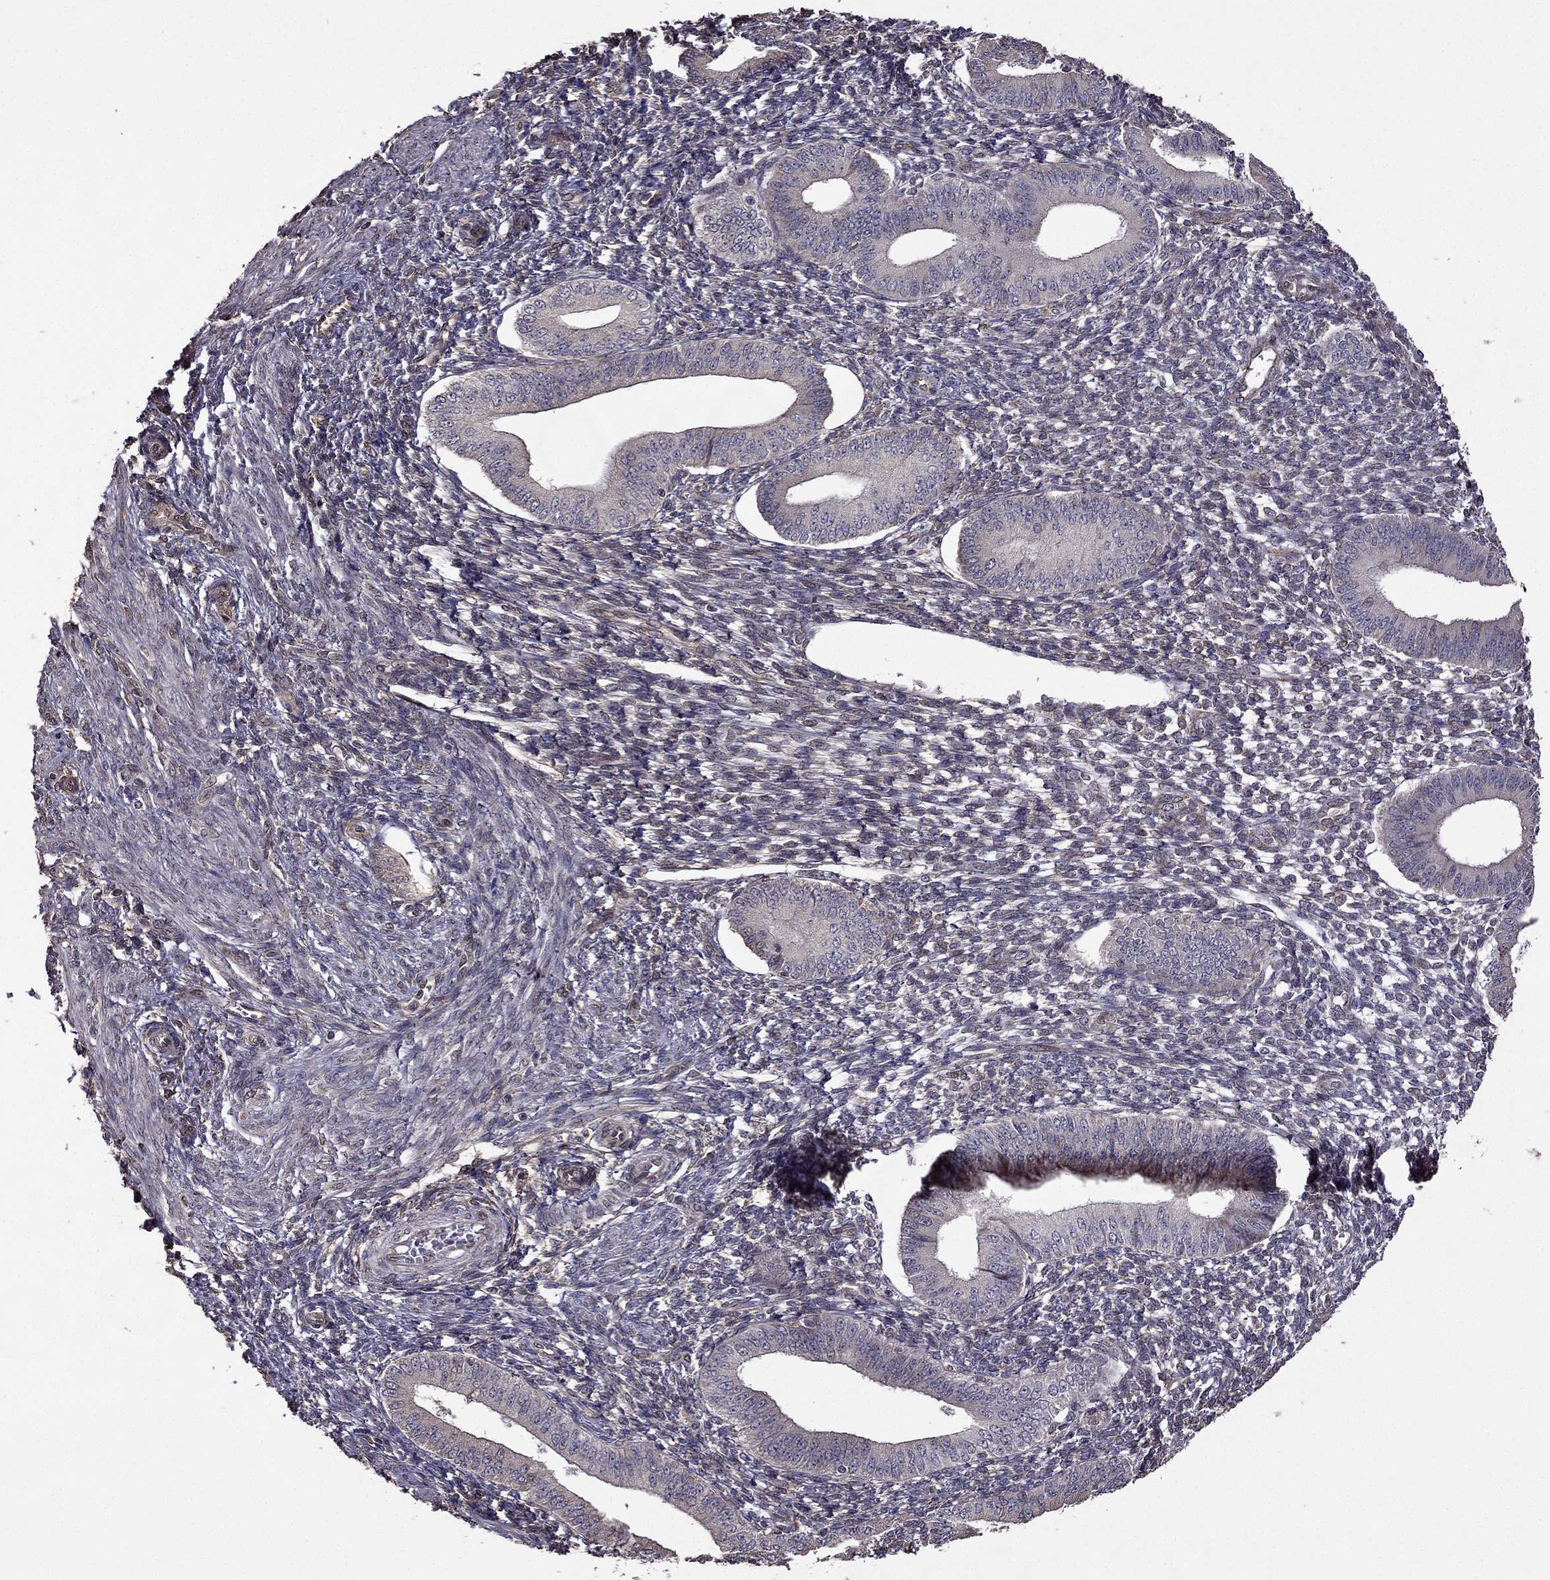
{"staining": {"intensity": "moderate", "quantity": "<25%", "location": "cytoplasmic/membranous"}, "tissue": "endometrium", "cell_type": "Cells in endometrial stroma", "image_type": "normal", "snomed": [{"axis": "morphology", "description": "Normal tissue, NOS"}, {"axis": "topography", "description": "Endometrium"}], "caption": "An IHC micrograph of unremarkable tissue is shown. Protein staining in brown shows moderate cytoplasmic/membranous positivity in endometrium within cells in endometrial stroma. (brown staining indicates protein expression, while blue staining denotes nuclei).", "gene": "IKBIP", "patient": {"sex": "female", "age": 42}}